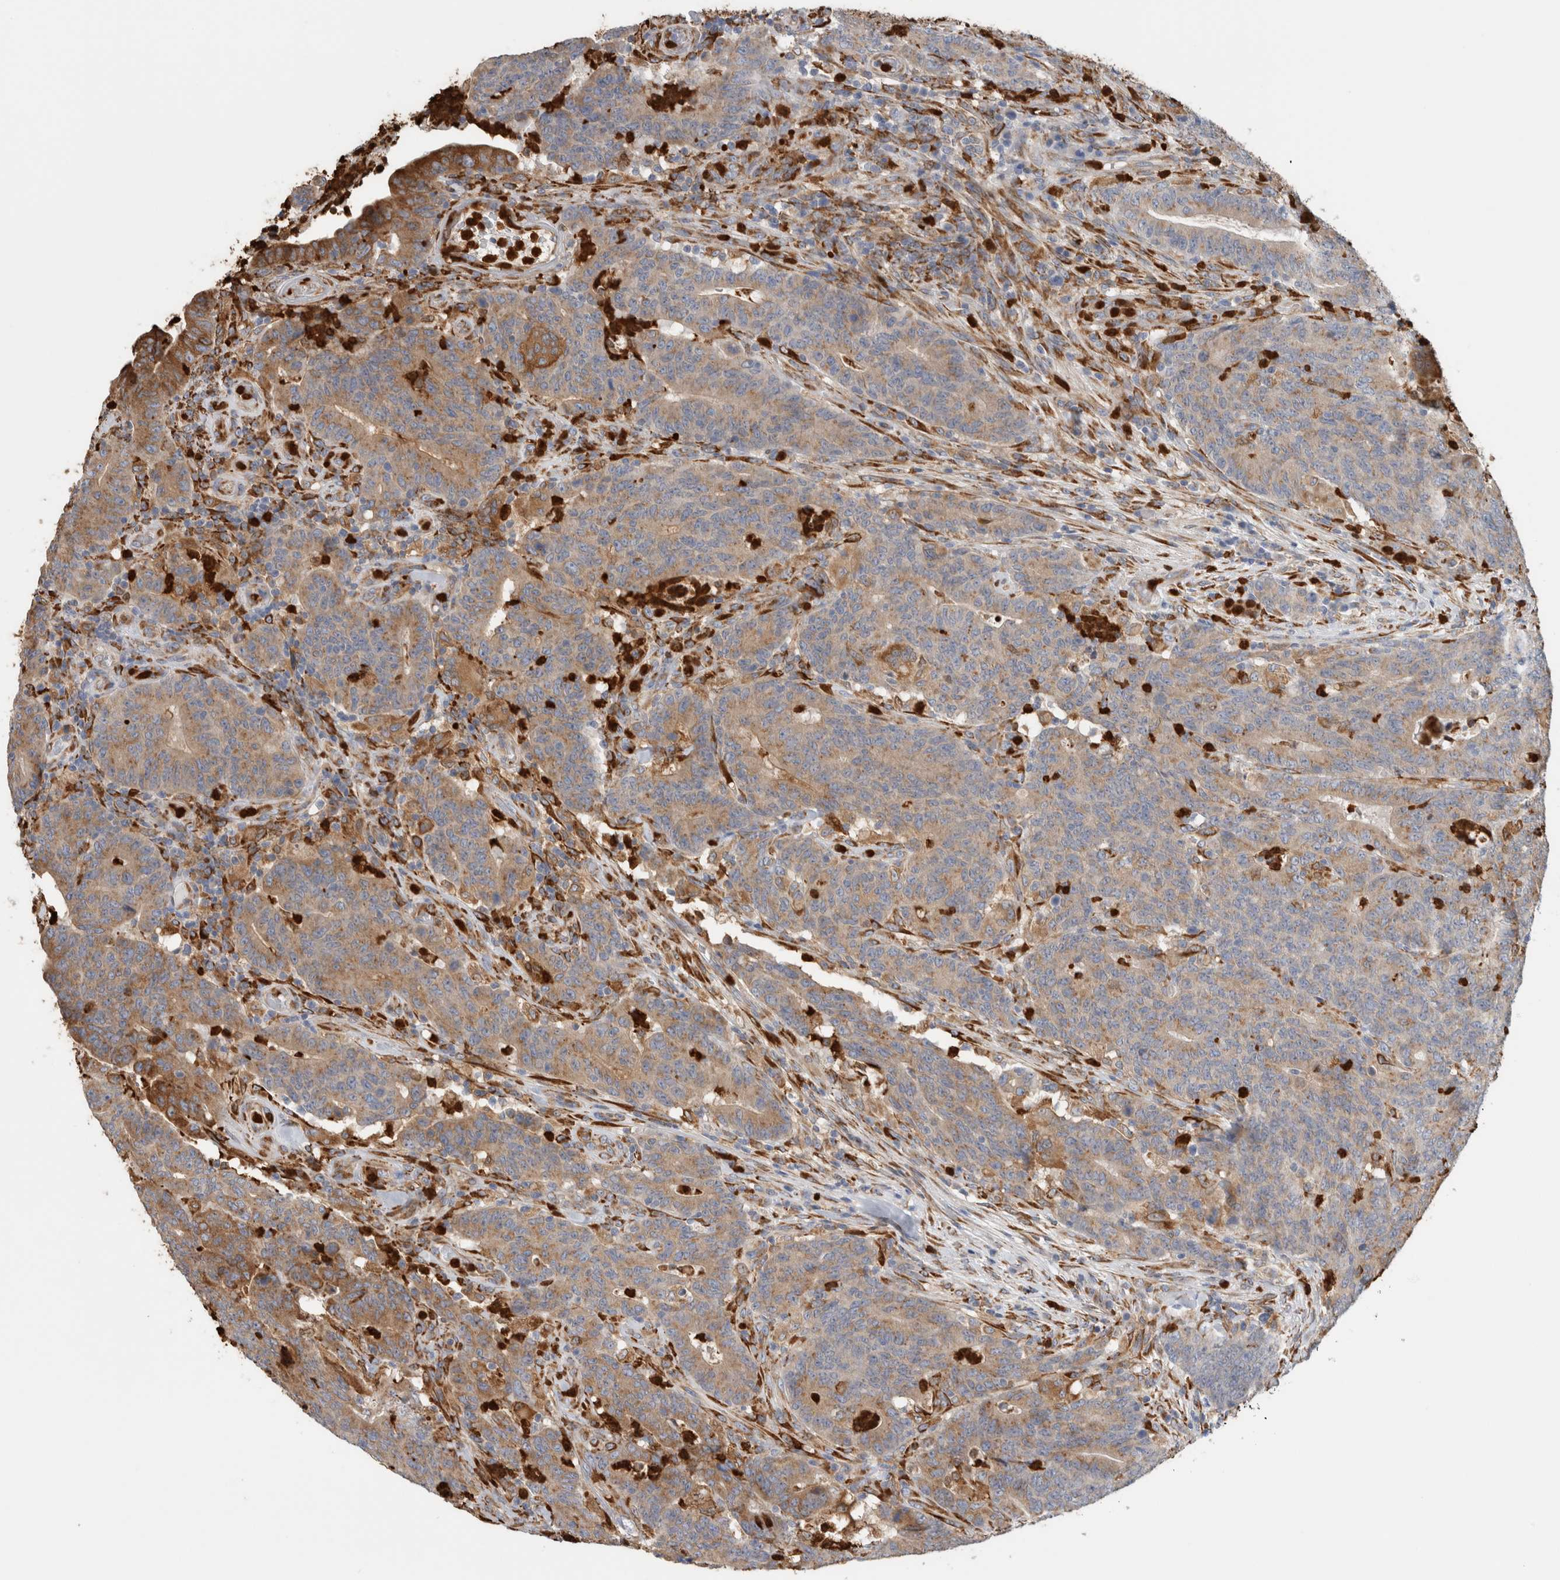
{"staining": {"intensity": "moderate", "quantity": ">75%", "location": "cytoplasmic/membranous"}, "tissue": "colorectal cancer", "cell_type": "Tumor cells", "image_type": "cancer", "snomed": [{"axis": "morphology", "description": "Normal tissue, NOS"}, {"axis": "morphology", "description": "Adenocarcinoma, NOS"}, {"axis": "topography", "description": "Colon"}], "caption": "Approximately >75% of tumor cells in colorectal cancer exhibit moderate cytoplasmic/membranous protein positivity as visualized by brown immunohistochemical staining.", "gene": "P4HA1", "patient": {"sex": "female", "age": 75}}